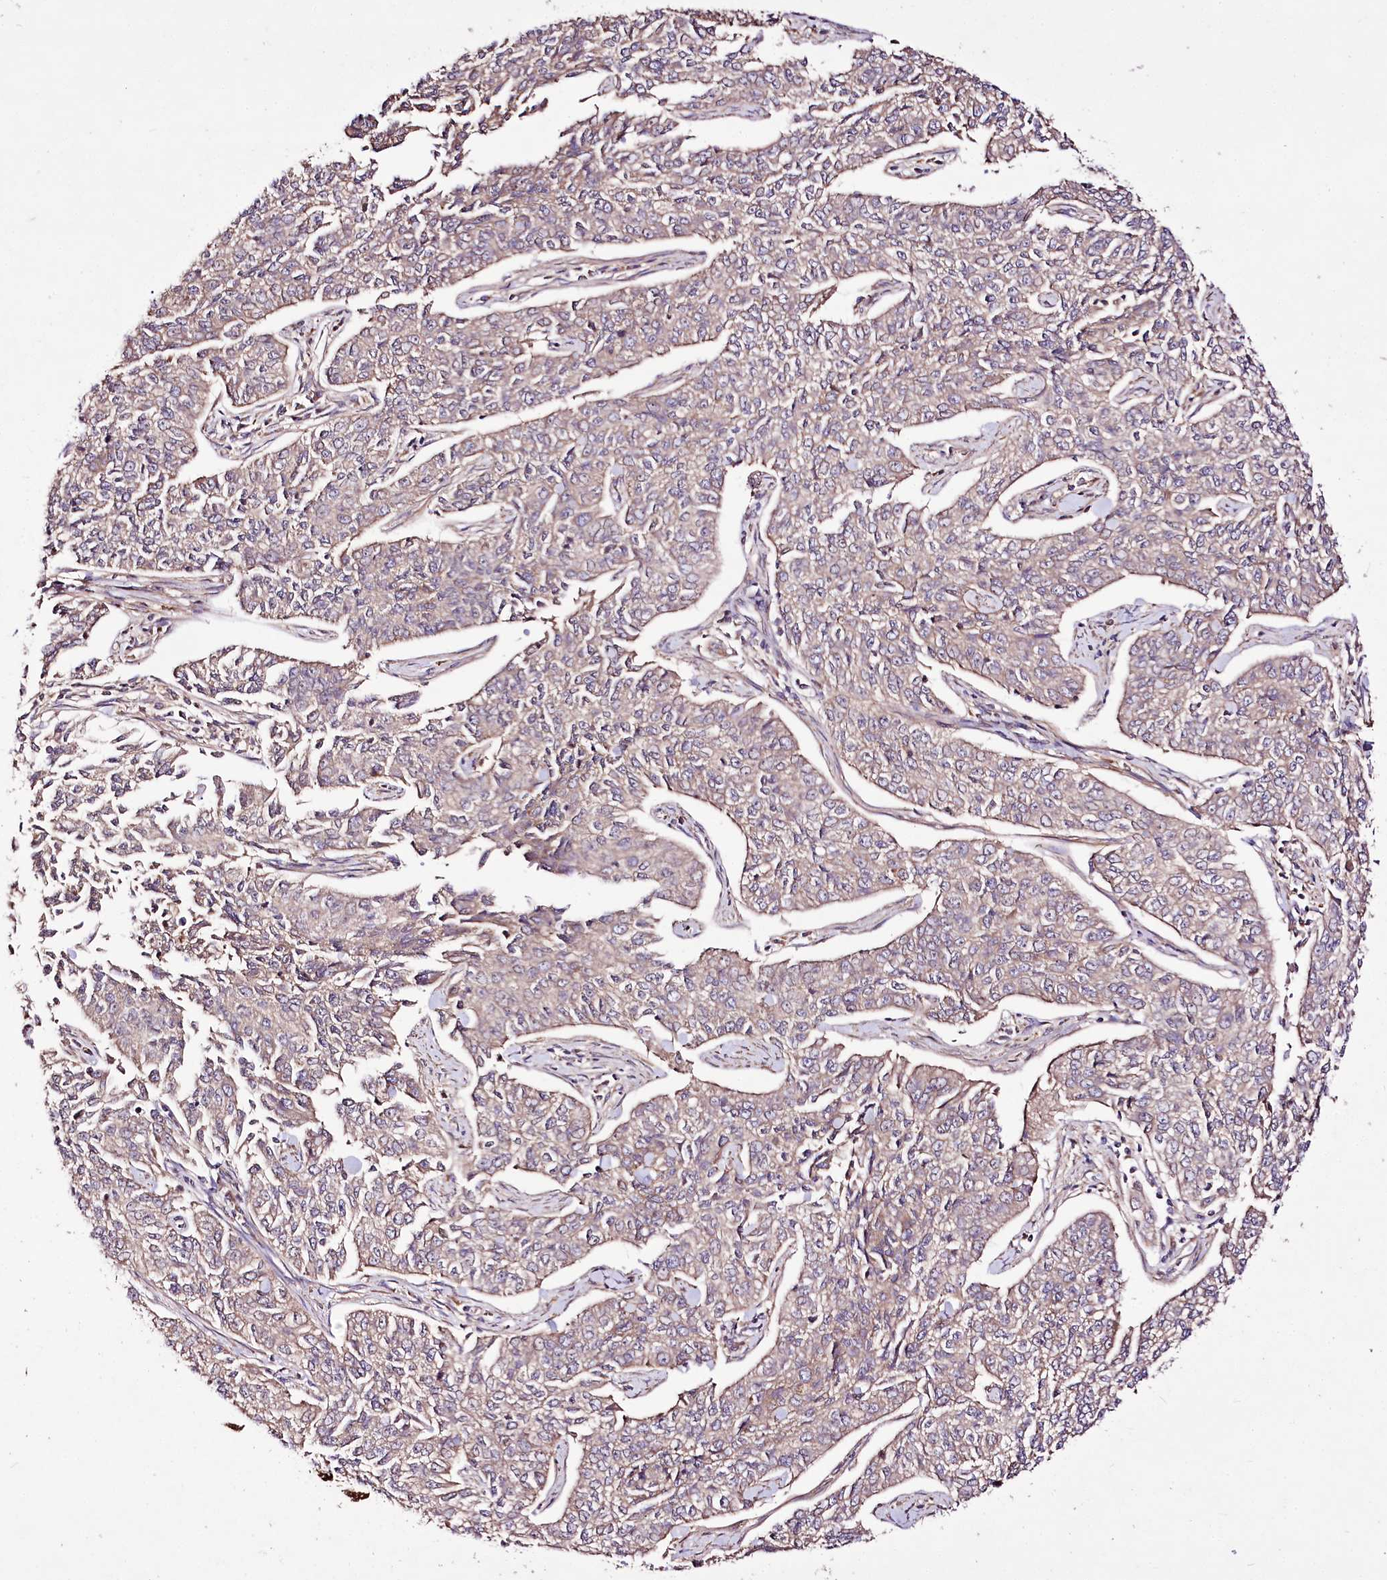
{"staining": {"intensity": "weak", "quantity": "25%-75%", "location": "cytoplasmic/membranous"}, "tissue": "cervical cancer", "cell_type": "Tumor cells", "image_type": "cancer", "snomed": [{"axis": "morphology", "description": "Squamous cell carcinoma, NOS"}, {"axis": "topography", "description": "Cervix"}], "caption": "Protein staining demonstrates weak cytoplasmic/membranous expression in about 25%-75% of tumor cells in cervical cancer. (DAB (3,3'-diaminobenzidine) = brown stain, brightfield microscopy at high magnification).", "gene": "WWC1", "patient": {"sex": "female", "age": 35}}